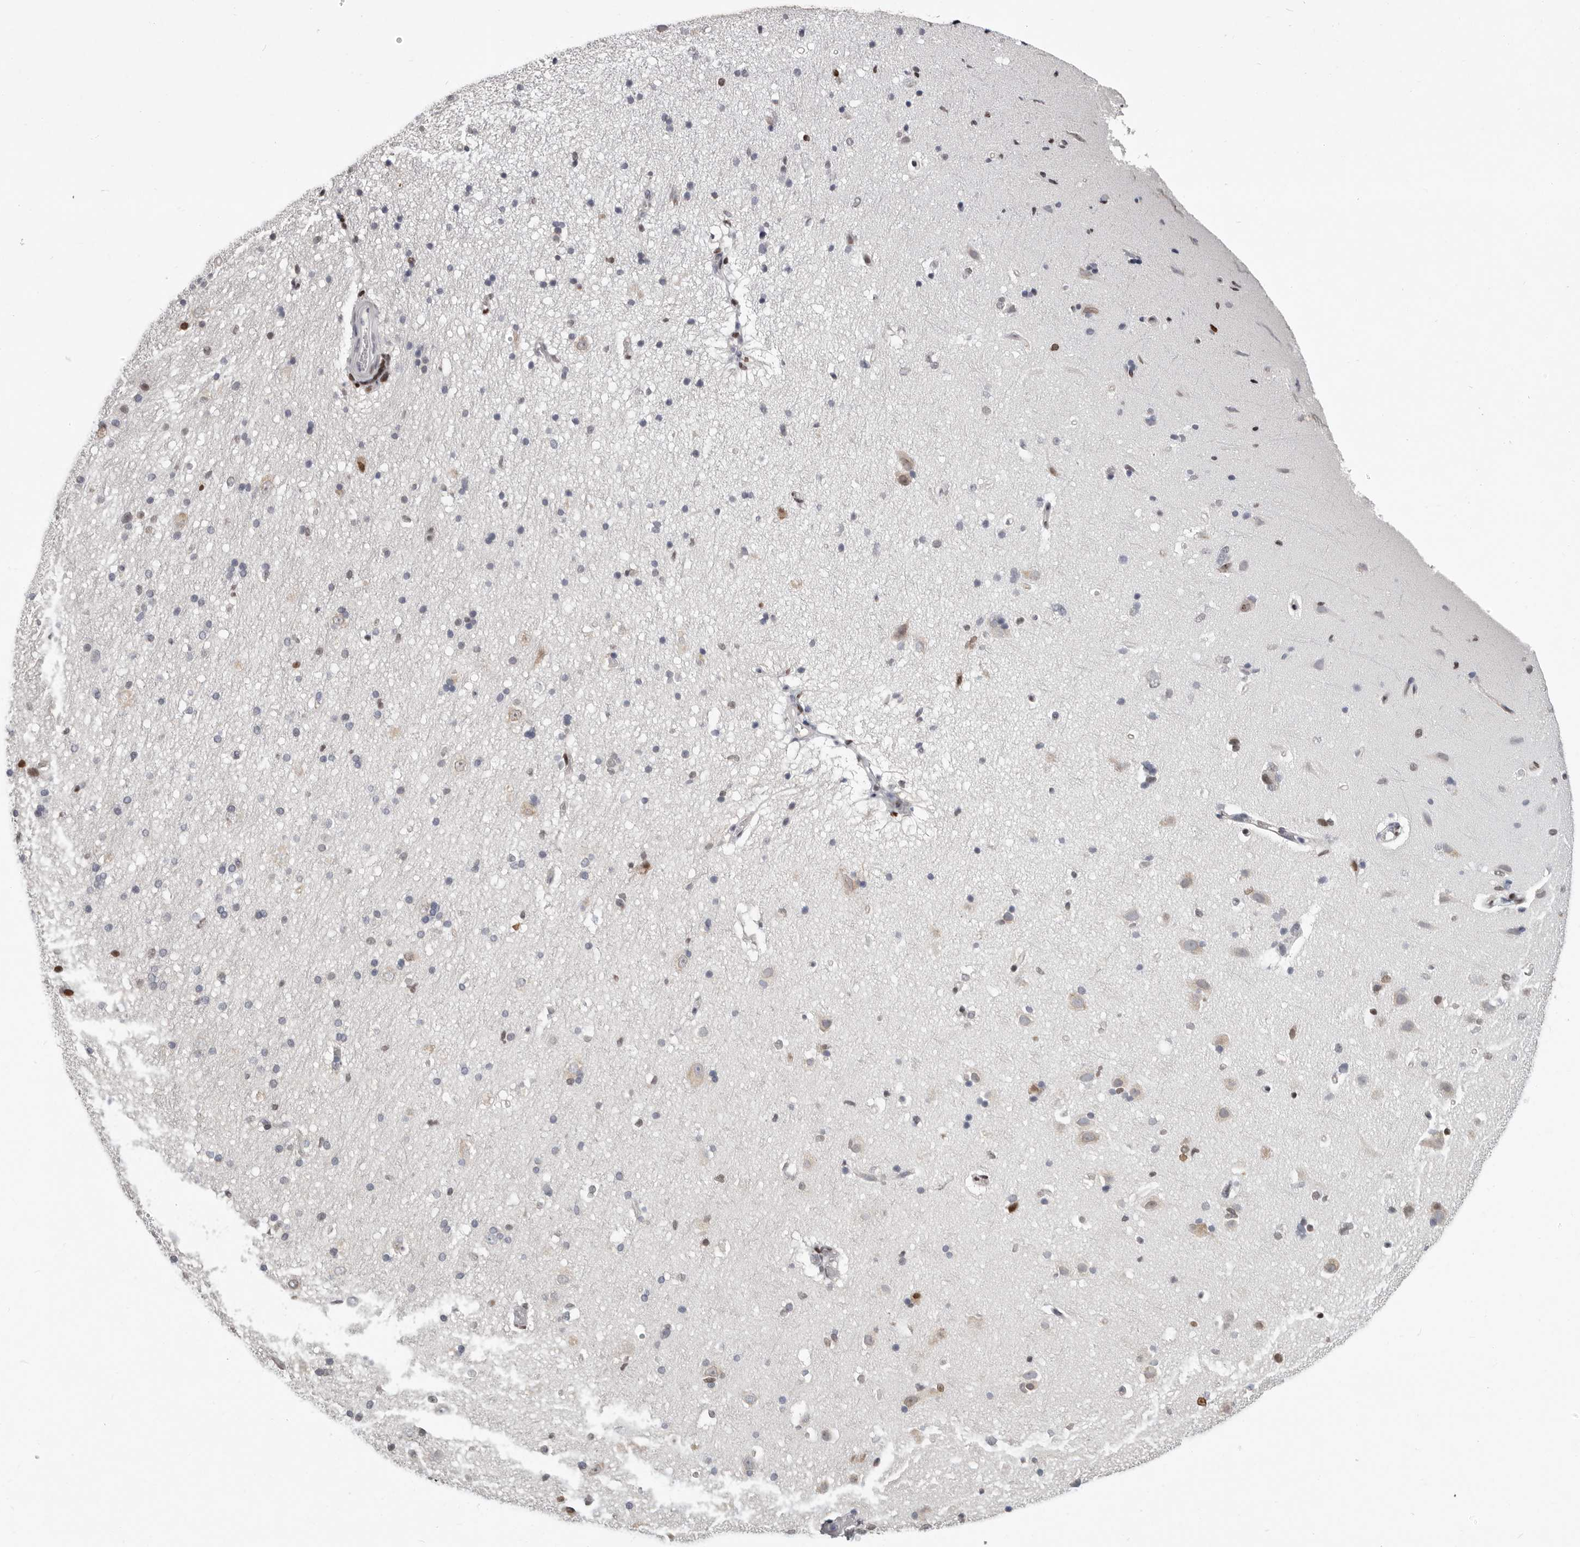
{"staining": {"intensity": "weak", "quantity": "25%-75%", "location": "cytoplasmic/membranous"}, "tissue": "cerebral cortex", "cell_type": "Endothelial cells", "image_type": "normal", "snomed": [{"axis": "morphology", "description": "Normal tissue, NOS"}, {"axis": "topography", "description": "Cerebral cortex"}], "caption": "Normal cerebral cortex displays weak cytoplasmic/membranous positivity in about 25%-75% of endothelial cells, visualized by immunohistochemistry. (DAB (3,3'-diaminobenzidine) IHC with brightfield microscopy, high magnification).", "gene": "SRP19", "patient": {"sex": "male", "age": 34}}